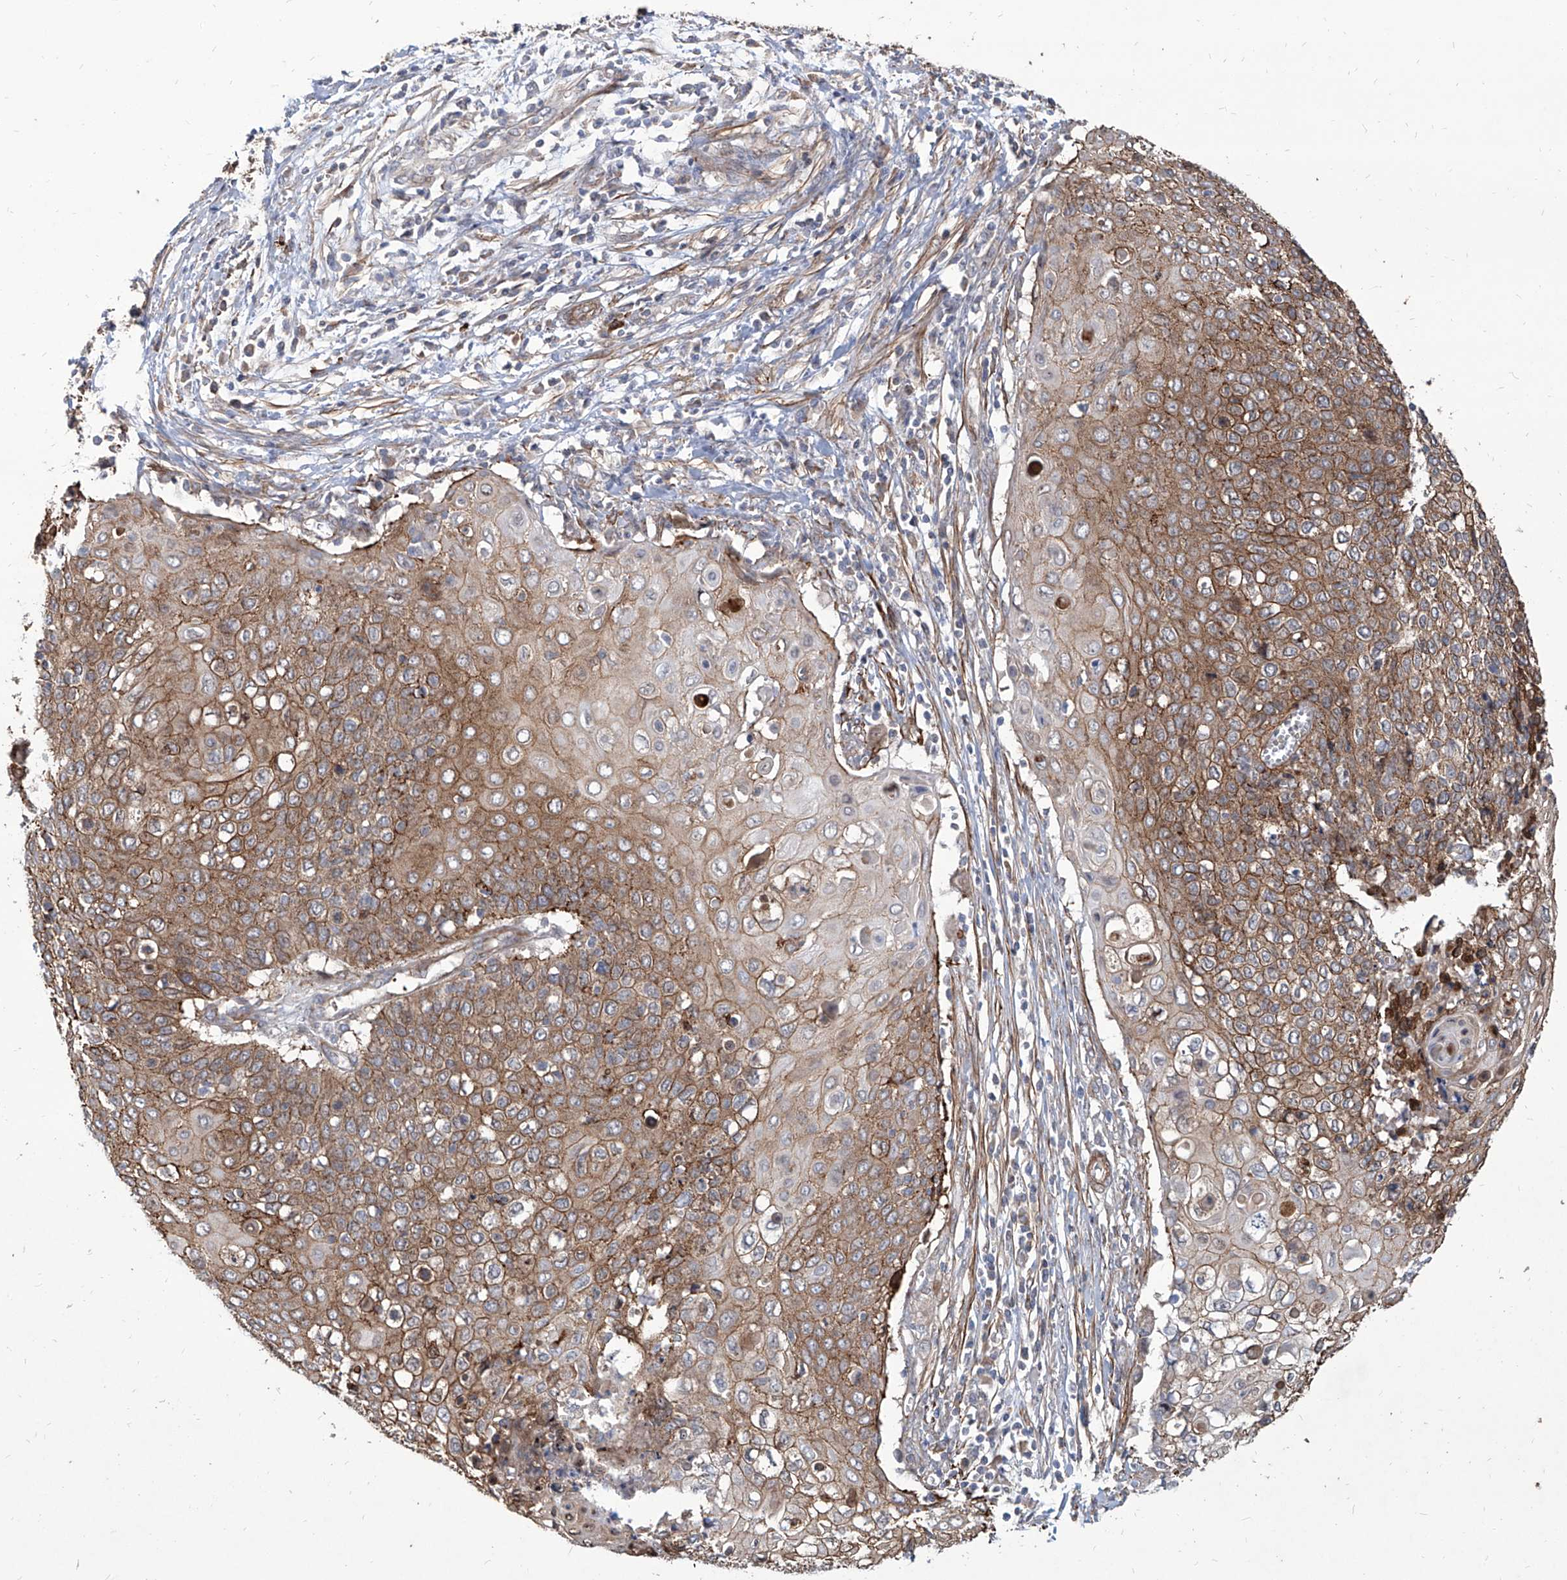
{"staining": {"intensity": "moderate", "quantity": ">75%", "location": "cytoplasmic/membranous"}, "tissue": "cervical cancer", "cell_type": "Tumor cells", "image_type": "cancer", "snomed": [{"axis": "morphology", "description": "Squamous cell carcinoma, NOS"}, {"axis": "topography", "description": "Cervix"}], "caption": "IHC (DAB) staining of cervical squamous cell carcinoma shows moderate cytoplasmic/membranous protein expression in about >75% of tumor cells.", "gene": "FAM83B", "patient": {"sex": "female", "age": 39}}